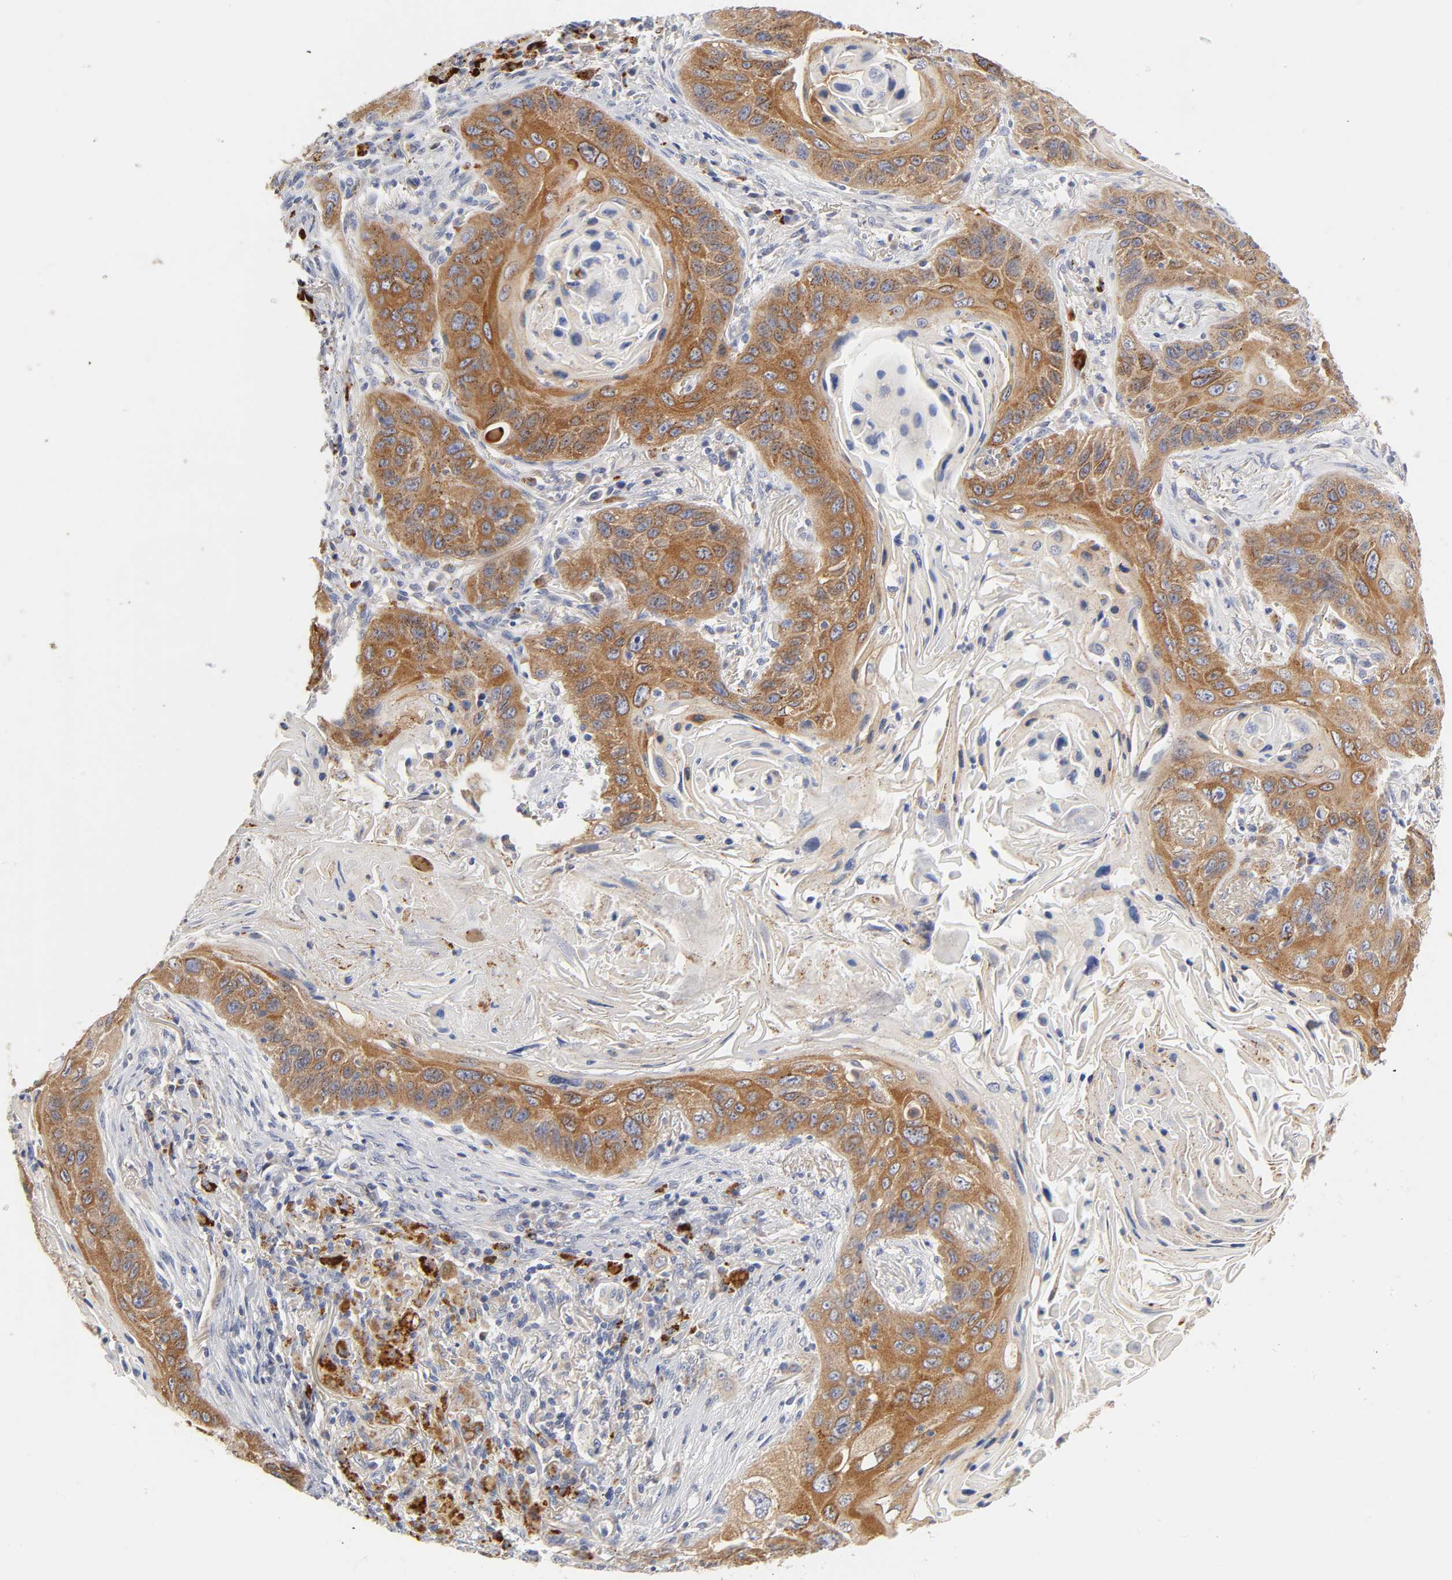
{"staining": {"intensity": "strong", "quantity": ">75%", "location": "cytoplasmic/membranous"}, "tissue": "lung cancer", "cell_type": "Tumor cells", "image_type": "cancer", "snomed": [{"axis": "morphology", "description": "Squamous cell carcinoma, NOS"}, {"axis": "topography", "description": "Lung"}], "caption": "Approximately >75% of tumor cells in squamous cell carcinoma (lung) display strong cytoplasmic/membranous protein expression as visualized by brown immunohistochemical staining.", "gene": "C17orf75", "patient": {"sex": "female", "age": 67}}